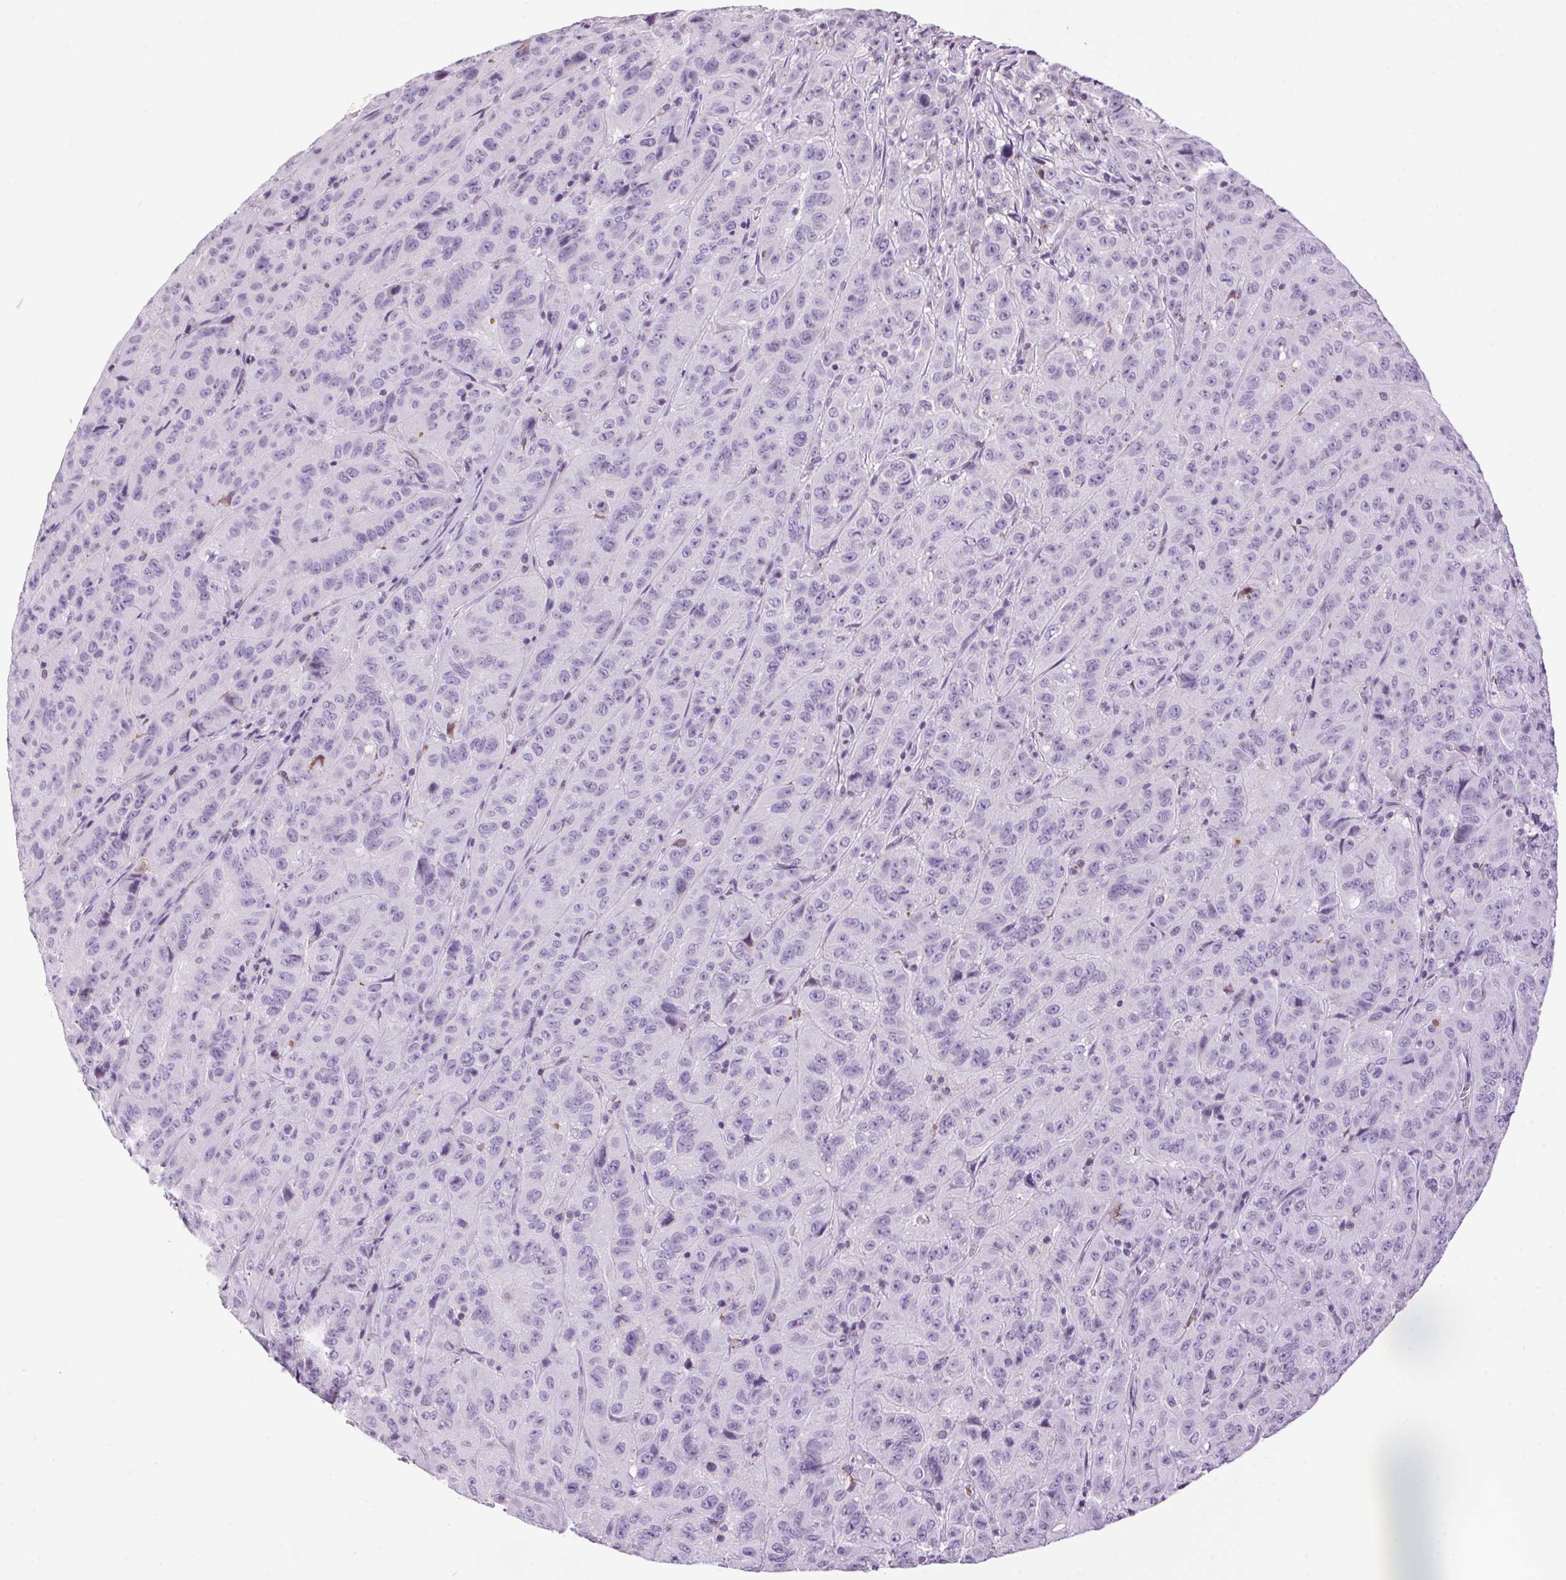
{"staining": {"intensity": "negative", "quantity": "none", "location": "none"}, "tissue": "pancreatic cancer", "cell_type": "Tumor cells", "image_type": "cancer", "snomed": [{"axis": "morphology", "description": "Adenocarcinoma, NOS"}, {"axis": "topography", "description": "Pancreas"}], "caption": "Immunohistochemistry (IHC) of human pancreatic cancer (adenocarcinoma) demonstrates no positivity in tumor cells.", "gene": "TMEM88B", "patient": {"sex": "male", "age": 63}}